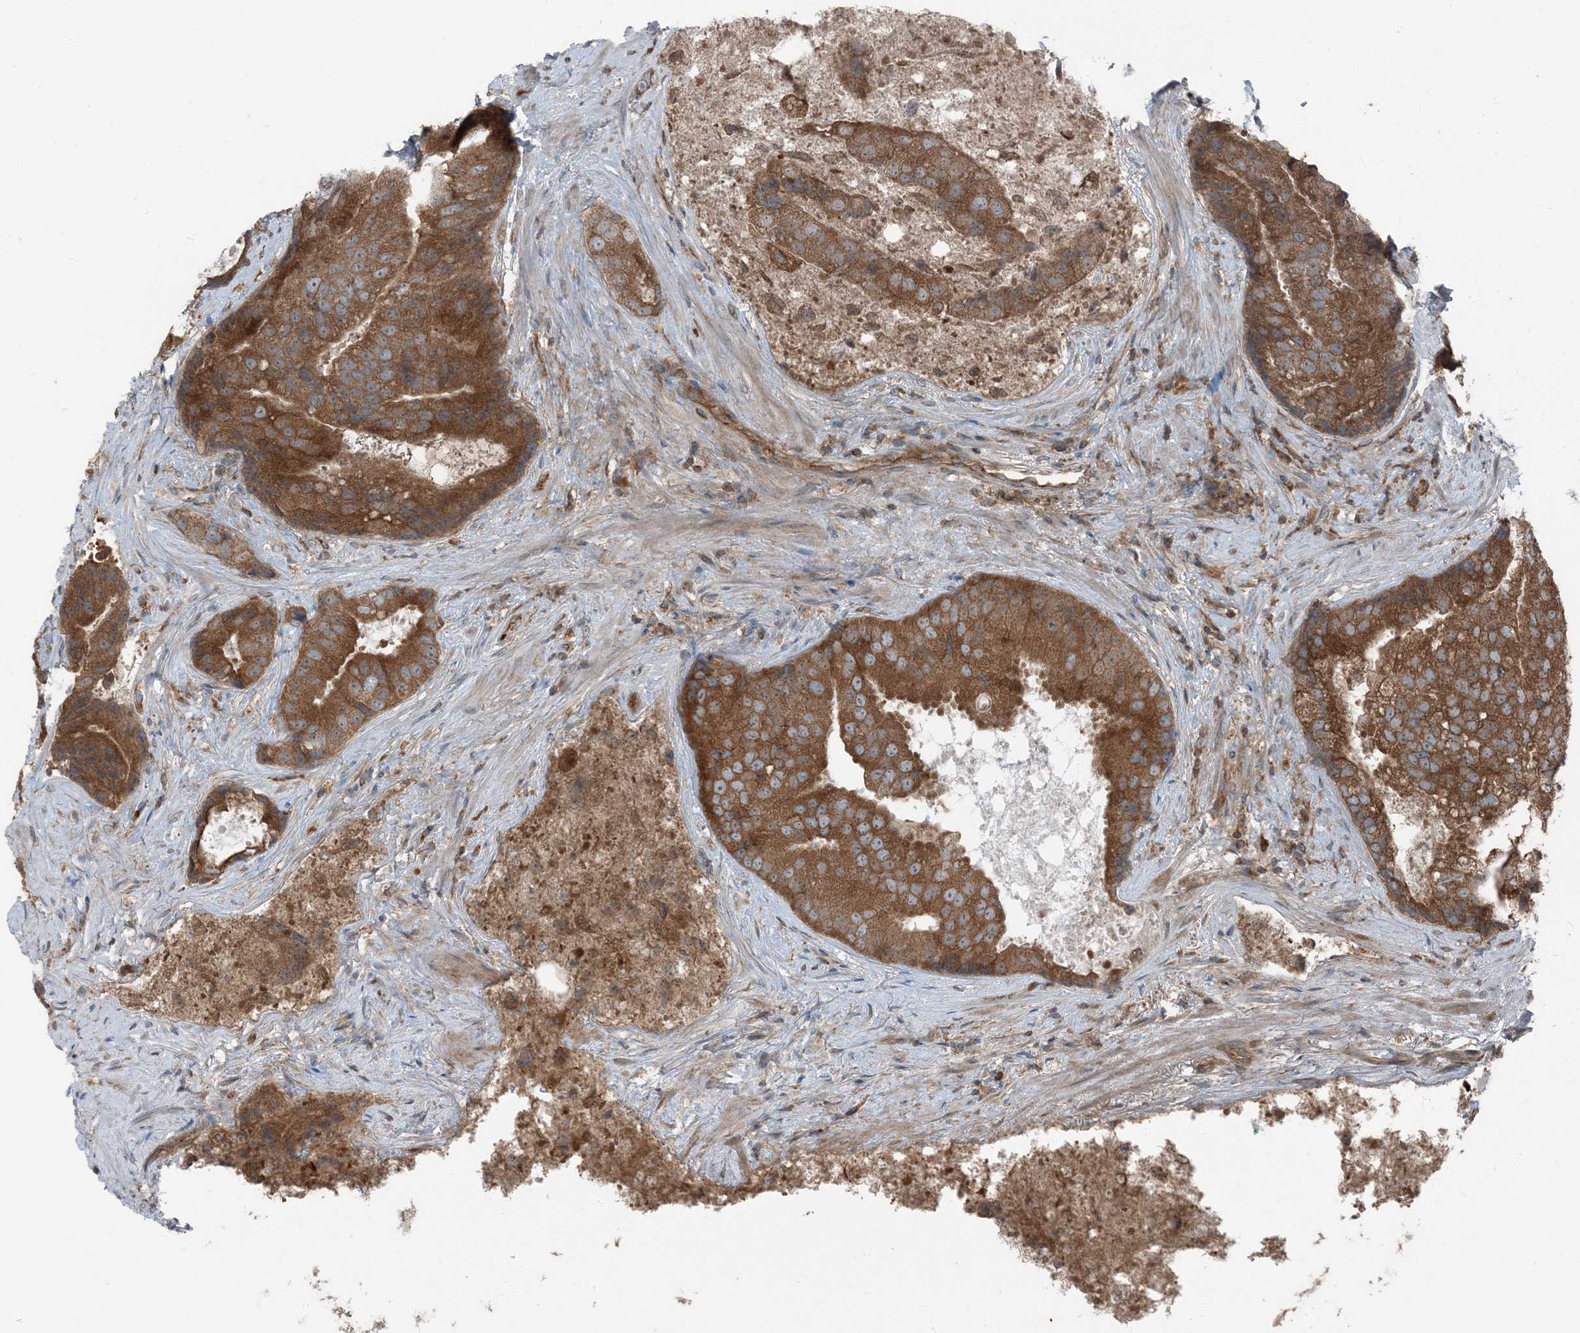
{"staining": {"intensity": "strong", "quantity": ">75%", "location": "cytoplasmic/membranous"}, "tissue": "prostate cancer", "cell_type": "Tumor cells", "image_type": "cancer", "snomed": [{"axis": "morphology", "description": "Adenocarcinoma, High grade"}, {"axis": "topography", "description": "Prostate"}], "caption": "Tumor cells display high levels of strong cytoplasmic/membranous positivity in about >75% of cells in human prostate cancer (high-grade adenocarcinoma). Using DAB (3,3'-diaminobenzidine) (brown) and hematoxylin (blue) stains, captured at high magnification using brightfield microscopy.", "gene": "RAB3GAP1", "patient": {"sex": "male", "age": 70}}